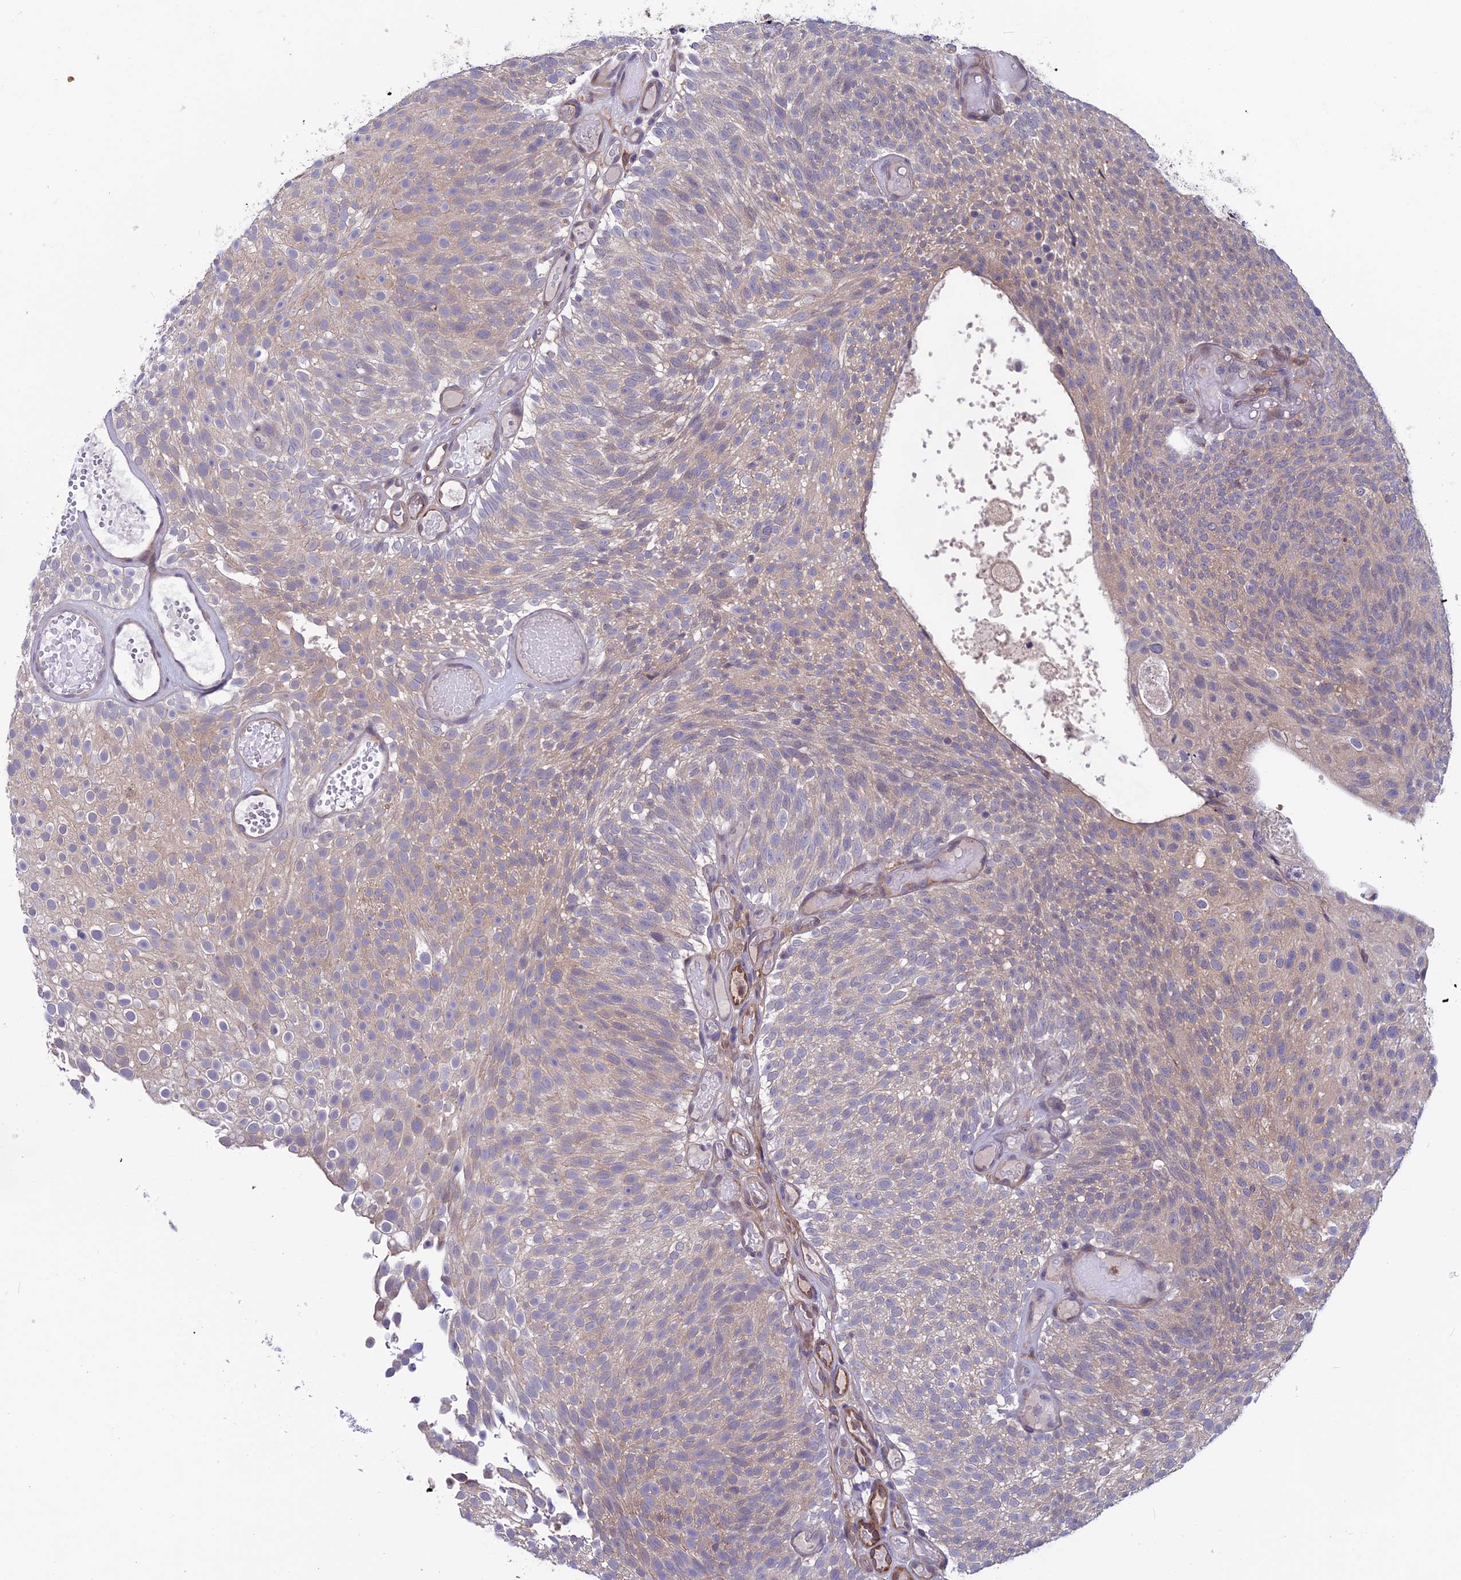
{"staining": {"intensity": "weak", "quantity": "25%-75%", "location": "cytoplasmic/membranous"}, "tissue": "urothelial cancer", "cell_type": "Tumor cells", "image_type": "cancer", "snomed": [{"axis": "morphology", "description": "Urothelial carcinoma, Low grade"}, {"axis": "topography", "description": "Urinary bladder"}], "caption": "Urothelial cancer tissue demonstrates weak cytoplasmic/membranous expression in approximately 25%-75% of tumor cells, visualized by immunohistochemistry.", "gene": "MAST2", "patient": {"sex": "male", "age": 78}}